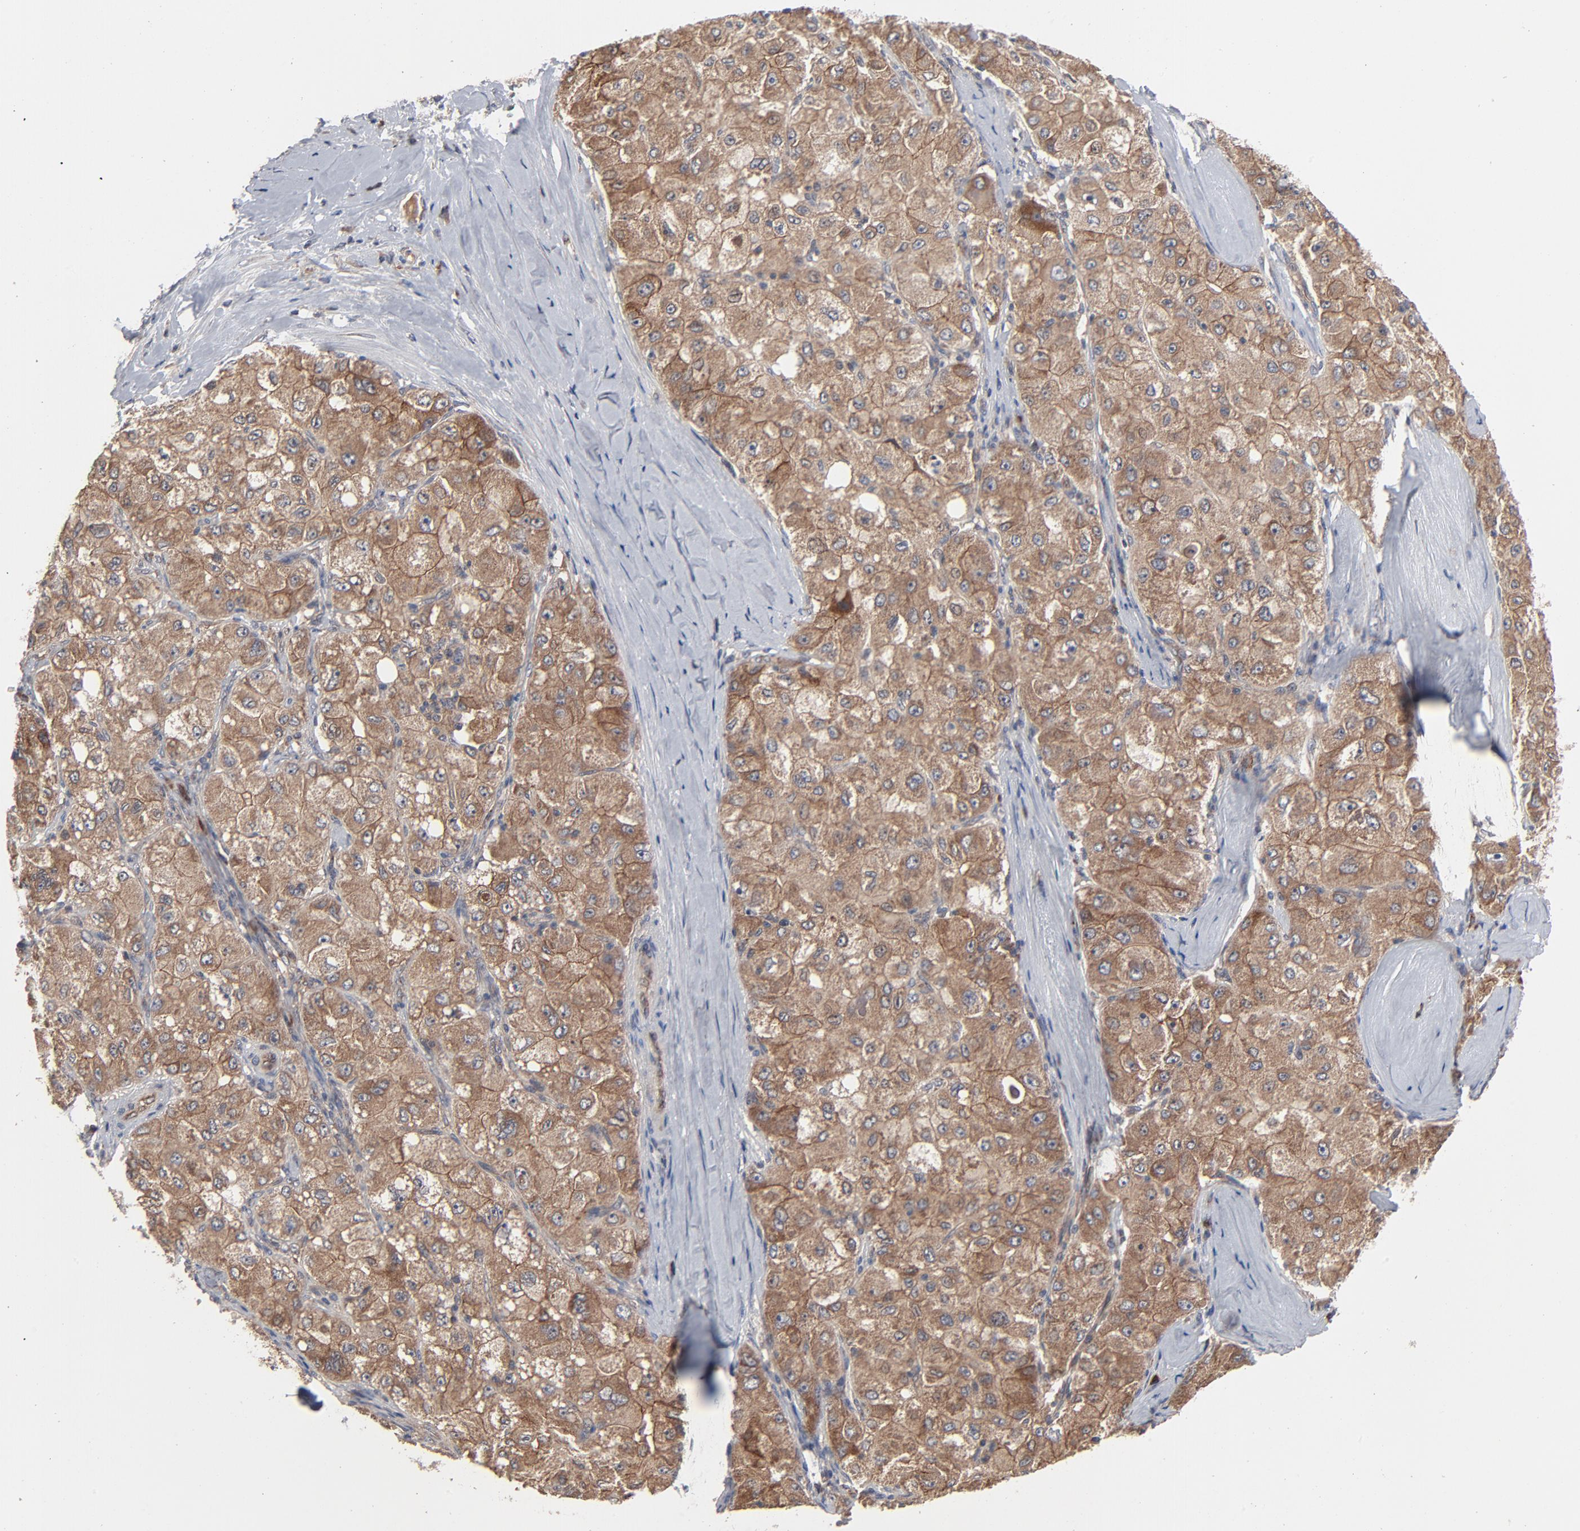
{"staining": {"intensity": "moderate", "quantity": ">75%", "location": "cytoplasmic/membranous"}, "tissue": "liver cancer", "cell_type": "Tumor cells", "image_type": "cancer", "snomed": [{"axis": "morphology", "description": "Carcinoma, Hepatocellular, NOS"}, {"axis": "topography", "description": "Liver"}], "caption": "This micrograph demonstrates immunohistochemistry (IHC) staining of liver hepatocellular carcinoma, with medium moderate cytoplasmic/membranous positivity in about >75% of tumor cells.", "gene": "ABLIM3", "patient": {"sex": "male", "age": 80}}